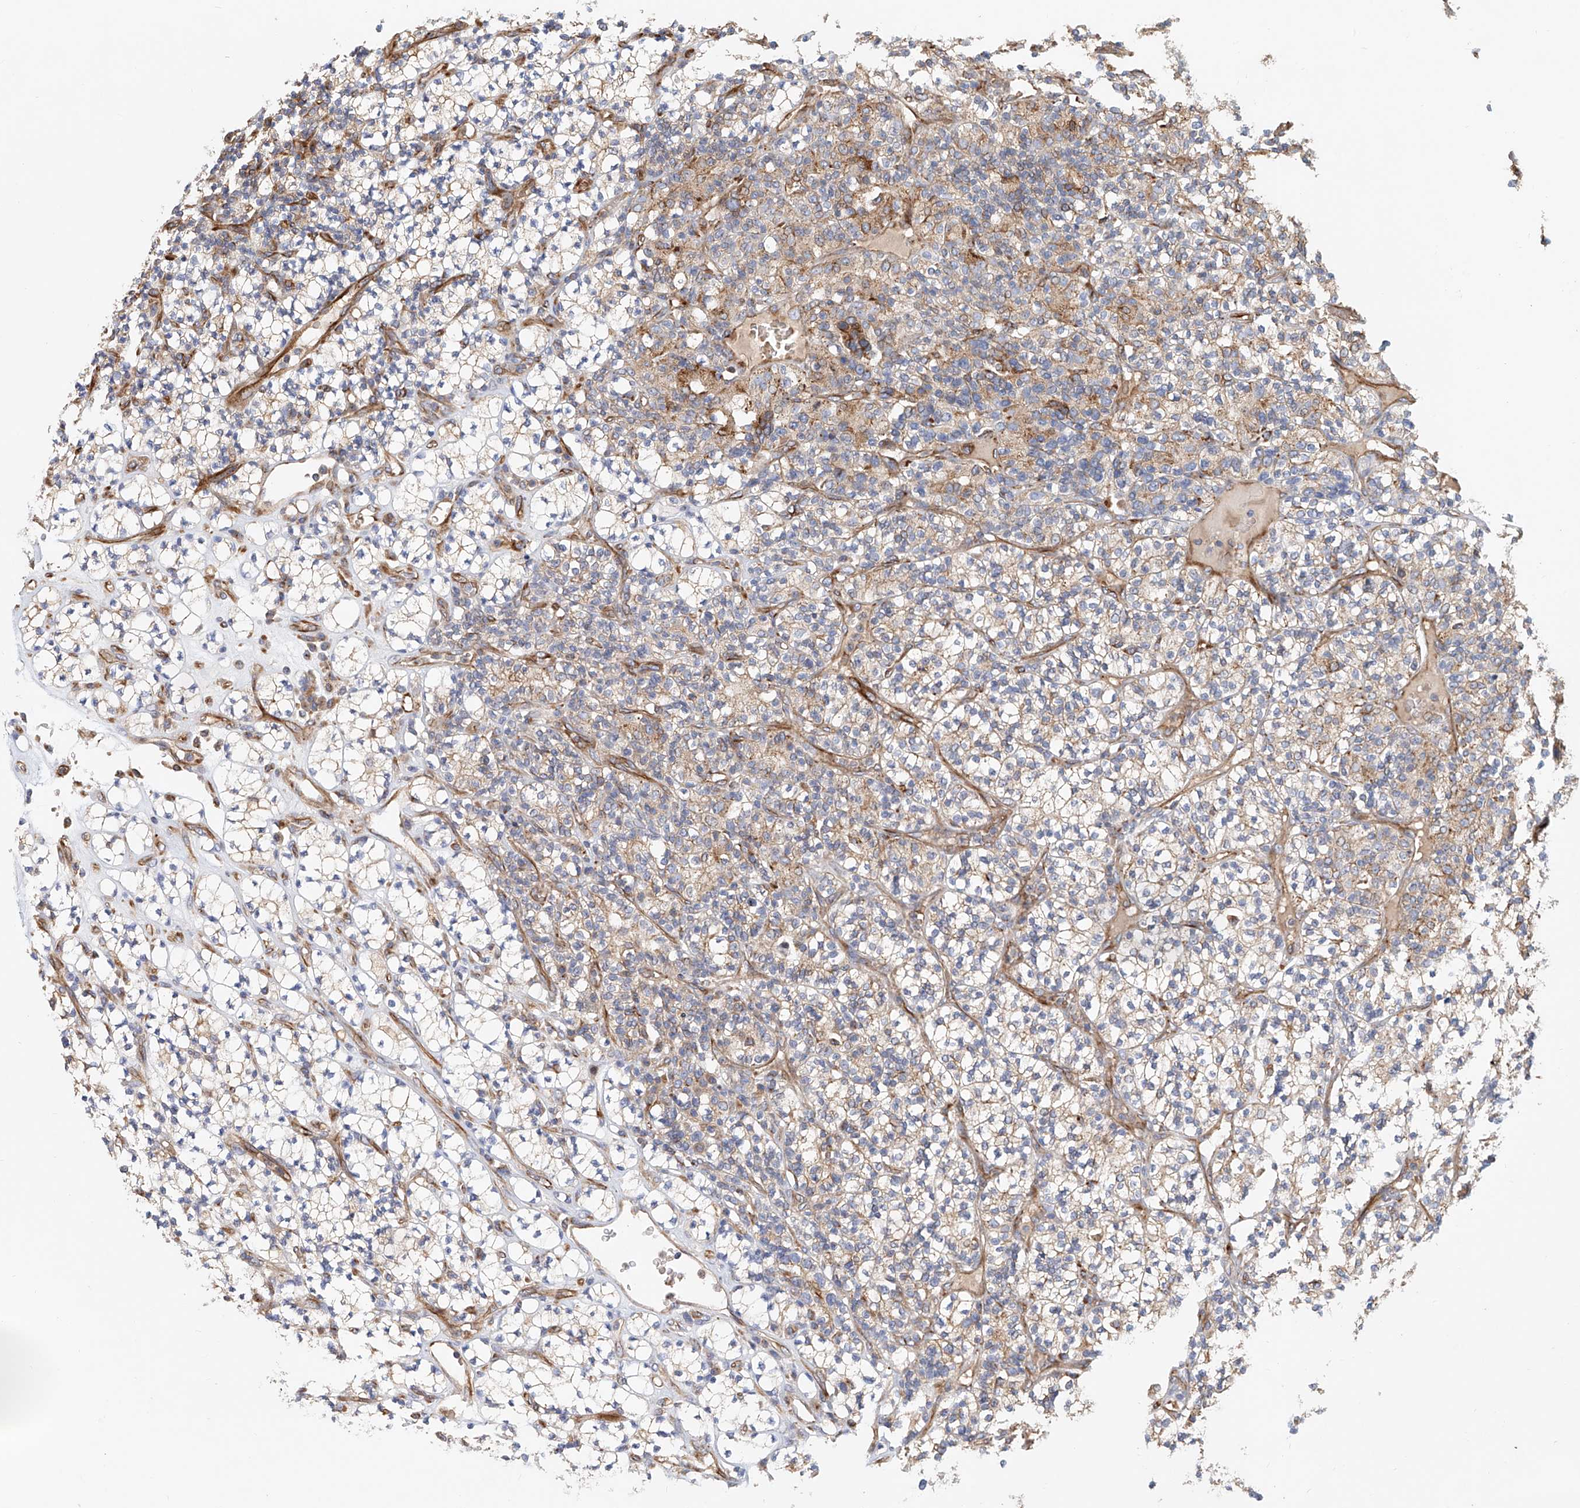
{"staining": {"intensity": "weak", "quantity": "25%-75%", "location": "cytoplasmic/membranous"}, "tissue": "renal cancer", "cell_type": "Tumor cells", "image_type": "cancer", "snomed": [{"axis": "morphology", "description": "Adenocarcinoma, NOS"}, {"axis": "topography", "description": "Kidney"}], "caption": "Renal cancer (adenocarcinoma) stained with immunohistochemistry (IHC) exhibits weak cytoplasmic/membranous positivity in approximately 25%-75% of tumor cells.", "gene": "HGSNAT", "patient": {"sex": "male", "age": 77}}